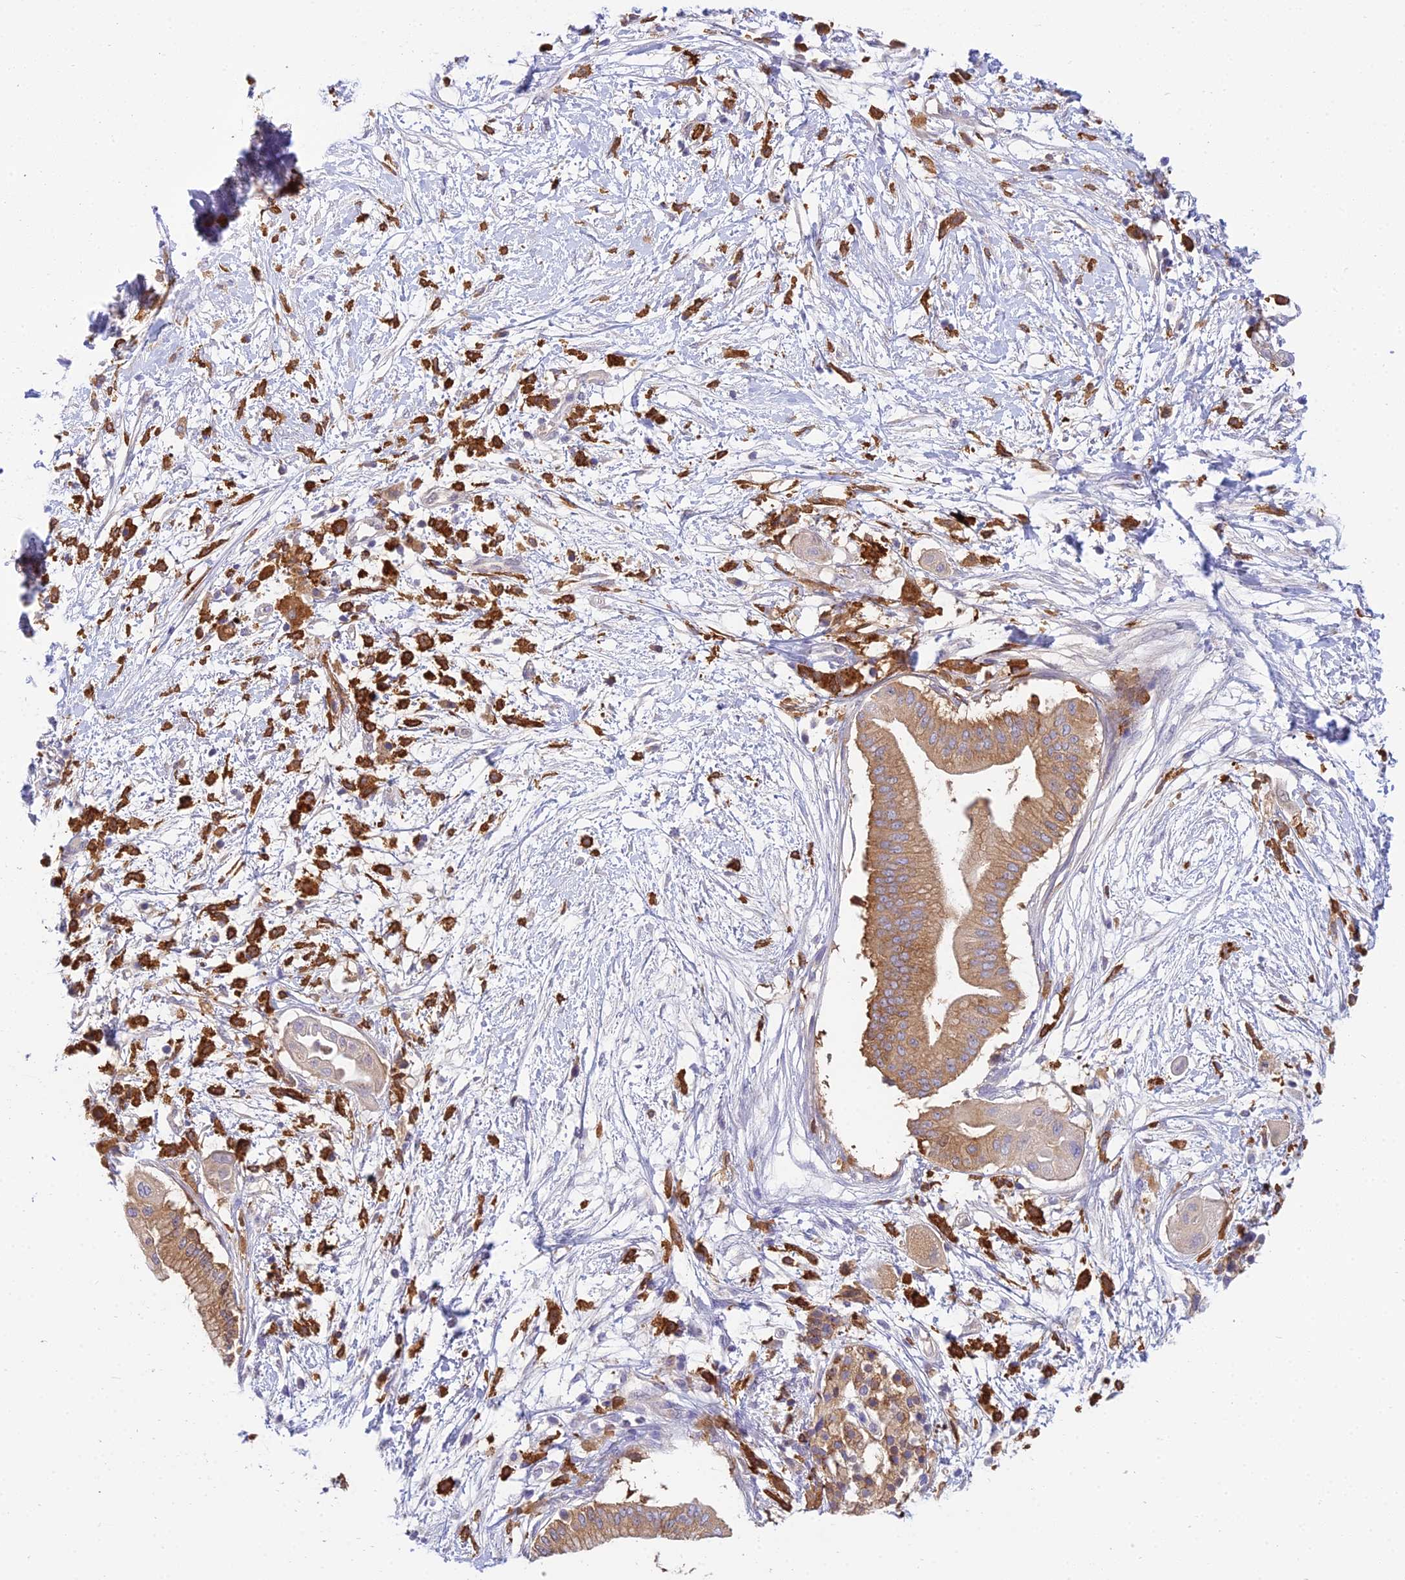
{"staining": {"intensity": "moderate", "quantity": ">75%", "location": "cytoplasmic/membranous"}, "tissue": "pancreatic cancer", "cell_type": "Tumor cells", "image_type": "cancer", "snomed": [{"axis": "morphology", "description": "Adenocarcinoma, NOS"}, {"axis": "topography", "description": "Pancreas"}], "caption": "A medium amount of moderate cytoplasmic/membranous positivity is present in approximately >75% of tumor cells in adenocarcinoma (pancreatic) tissue. (DAB (3,3'-diaminobenzidine) IHC with brightfield microscopy, high magnification).", "gene": "UBE2G1", "patient": {"sex": "male", "age": 68}}